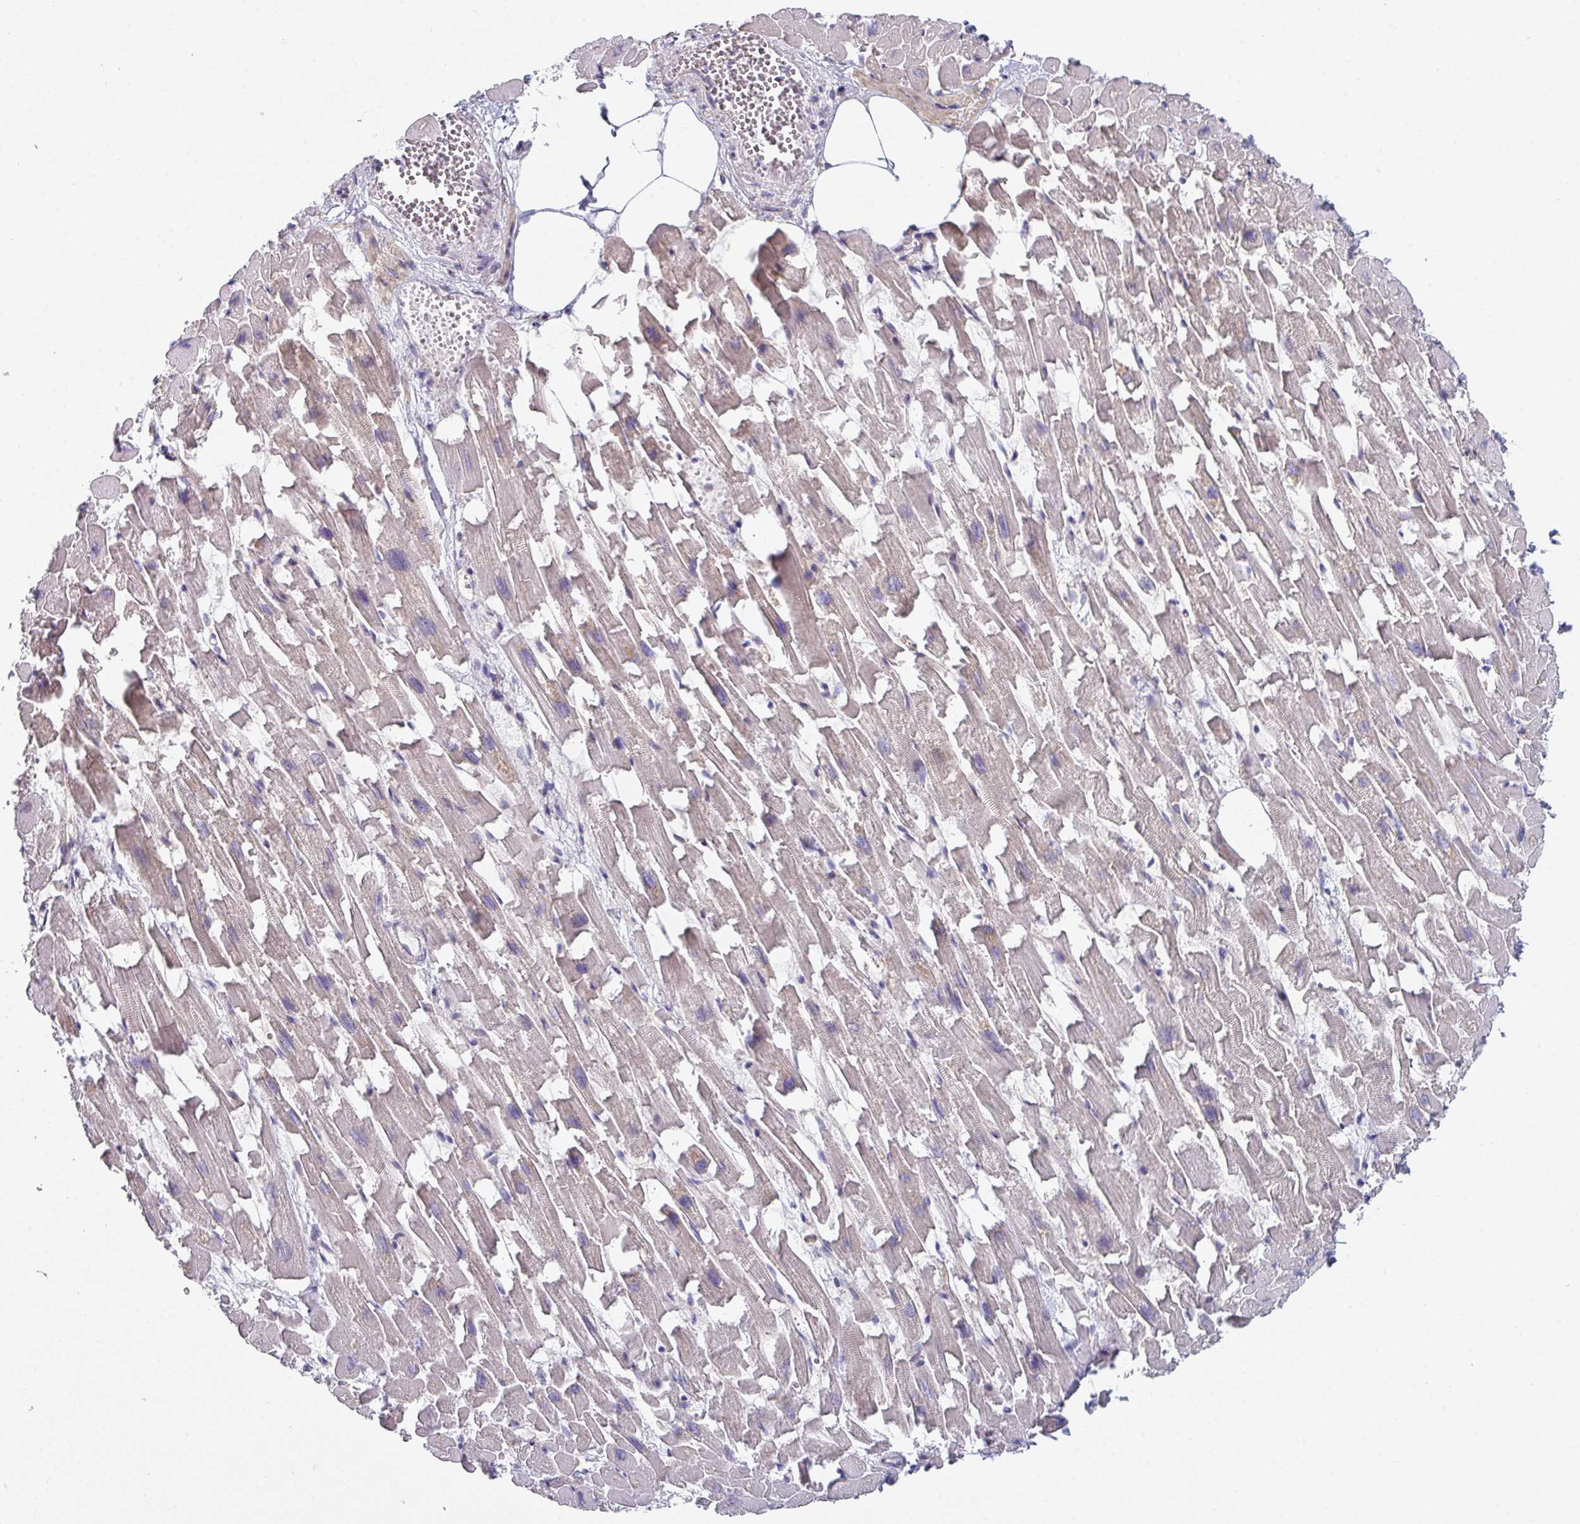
{"staining": {"intensity": "negative", "quantity": "none", "location": "none"}, "tissue": "heart muscle", "cell_type": "Cardiomyocytes", "image_type": "normal", "snomed": [{"axis": "morphology", "description": "Normal tissue, NOS"}, {"axis": "topography", "description": "Heart"}], "caption": "An immunohistochemistry image of benign heart muscle is shown. There is no staining in cardiomyocytes of heart muscle.", "gene": "TMED5", "patient": {"sex": "female", "age": 64}}